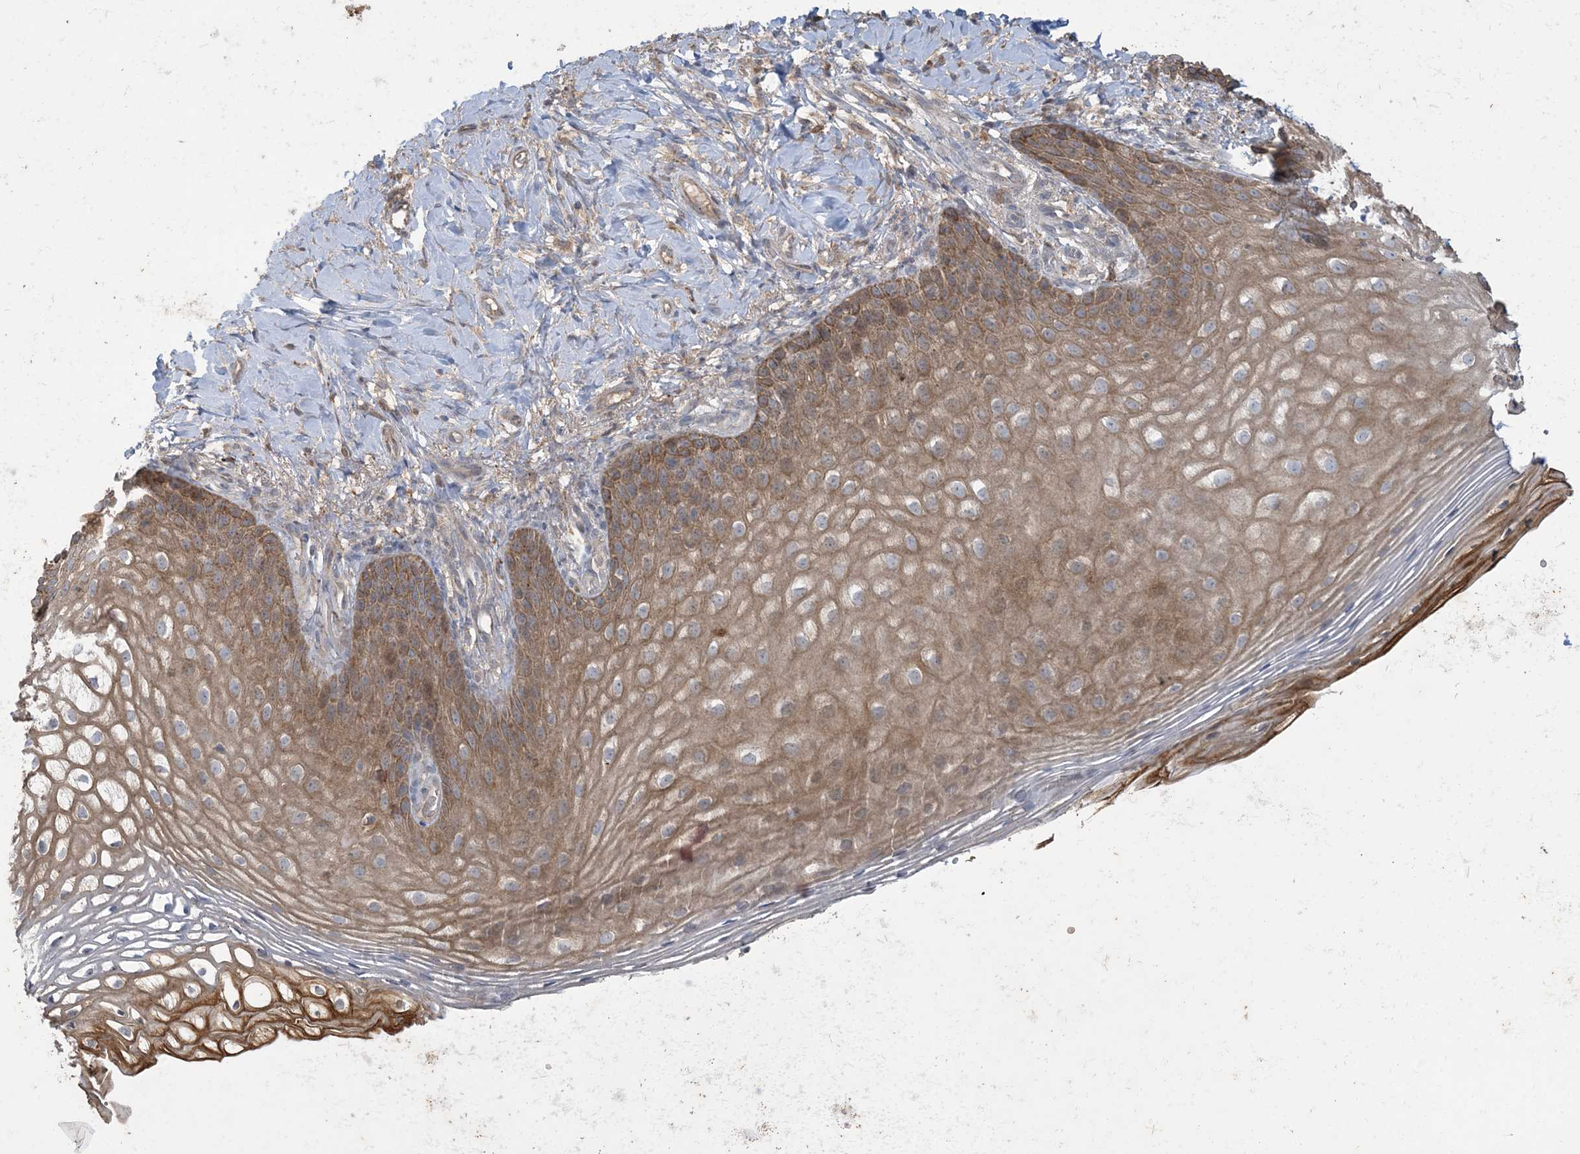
{"staining": {"intensity": "moderate", "quantity": ">75%", "location": "cytoplasmic/membranous"}, "tissue": "vagina", "cell_type": "Squamous epithelial cells", "image_type": "normal", "snomed": [{"axis": "morphology", "description": "Normal tissue, NOS"}, {"axis": "topography", "description": "Vagina"}], "caption": "The histopathology image displays immunohistochemical staining of benign vagina. There is moderate cytoplasmic/membranous positivity is identified in approximately >75% of squamous epithelial cells.", "gene": "MRPS18A", "patient": {"sex": "female", "age": 60}}